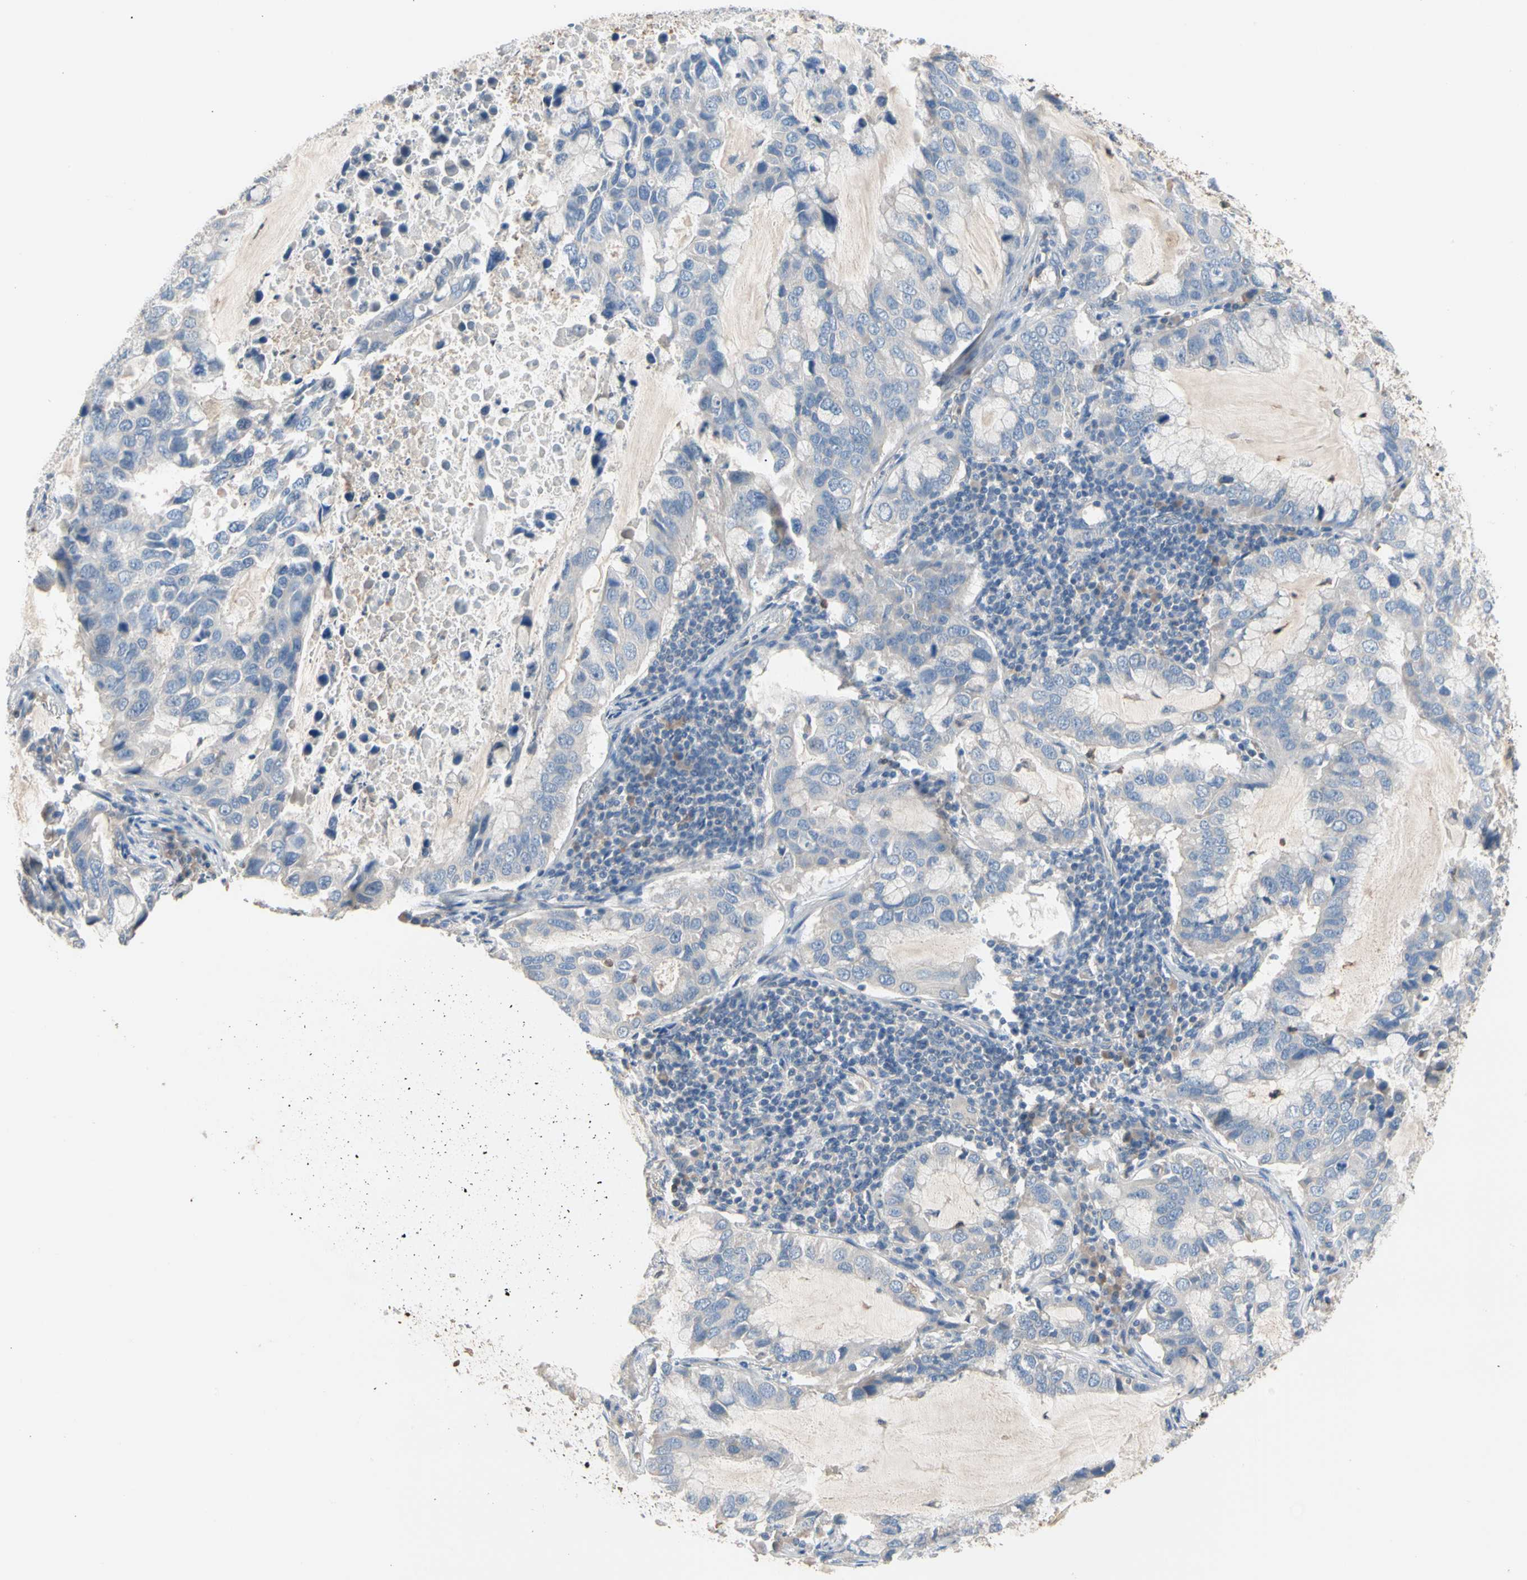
{"staining": {"intensity": "negative", "quantity": "none", "location": "none"}, "tissue": "lung cancer", "cell_type": "Tumor cells", "image_type": "cancer", "snomed": [{"axis": "morphology", "description": "Adenocarcinoma, NOS"}, {"axis": "topography", "description": "Lung"}], "caption": "Histopathology image shows no significant protein positivity in tumor cells of lung cancer.", "gene": "BBOX1", "patient": {"sex": "male", "age": 64}}